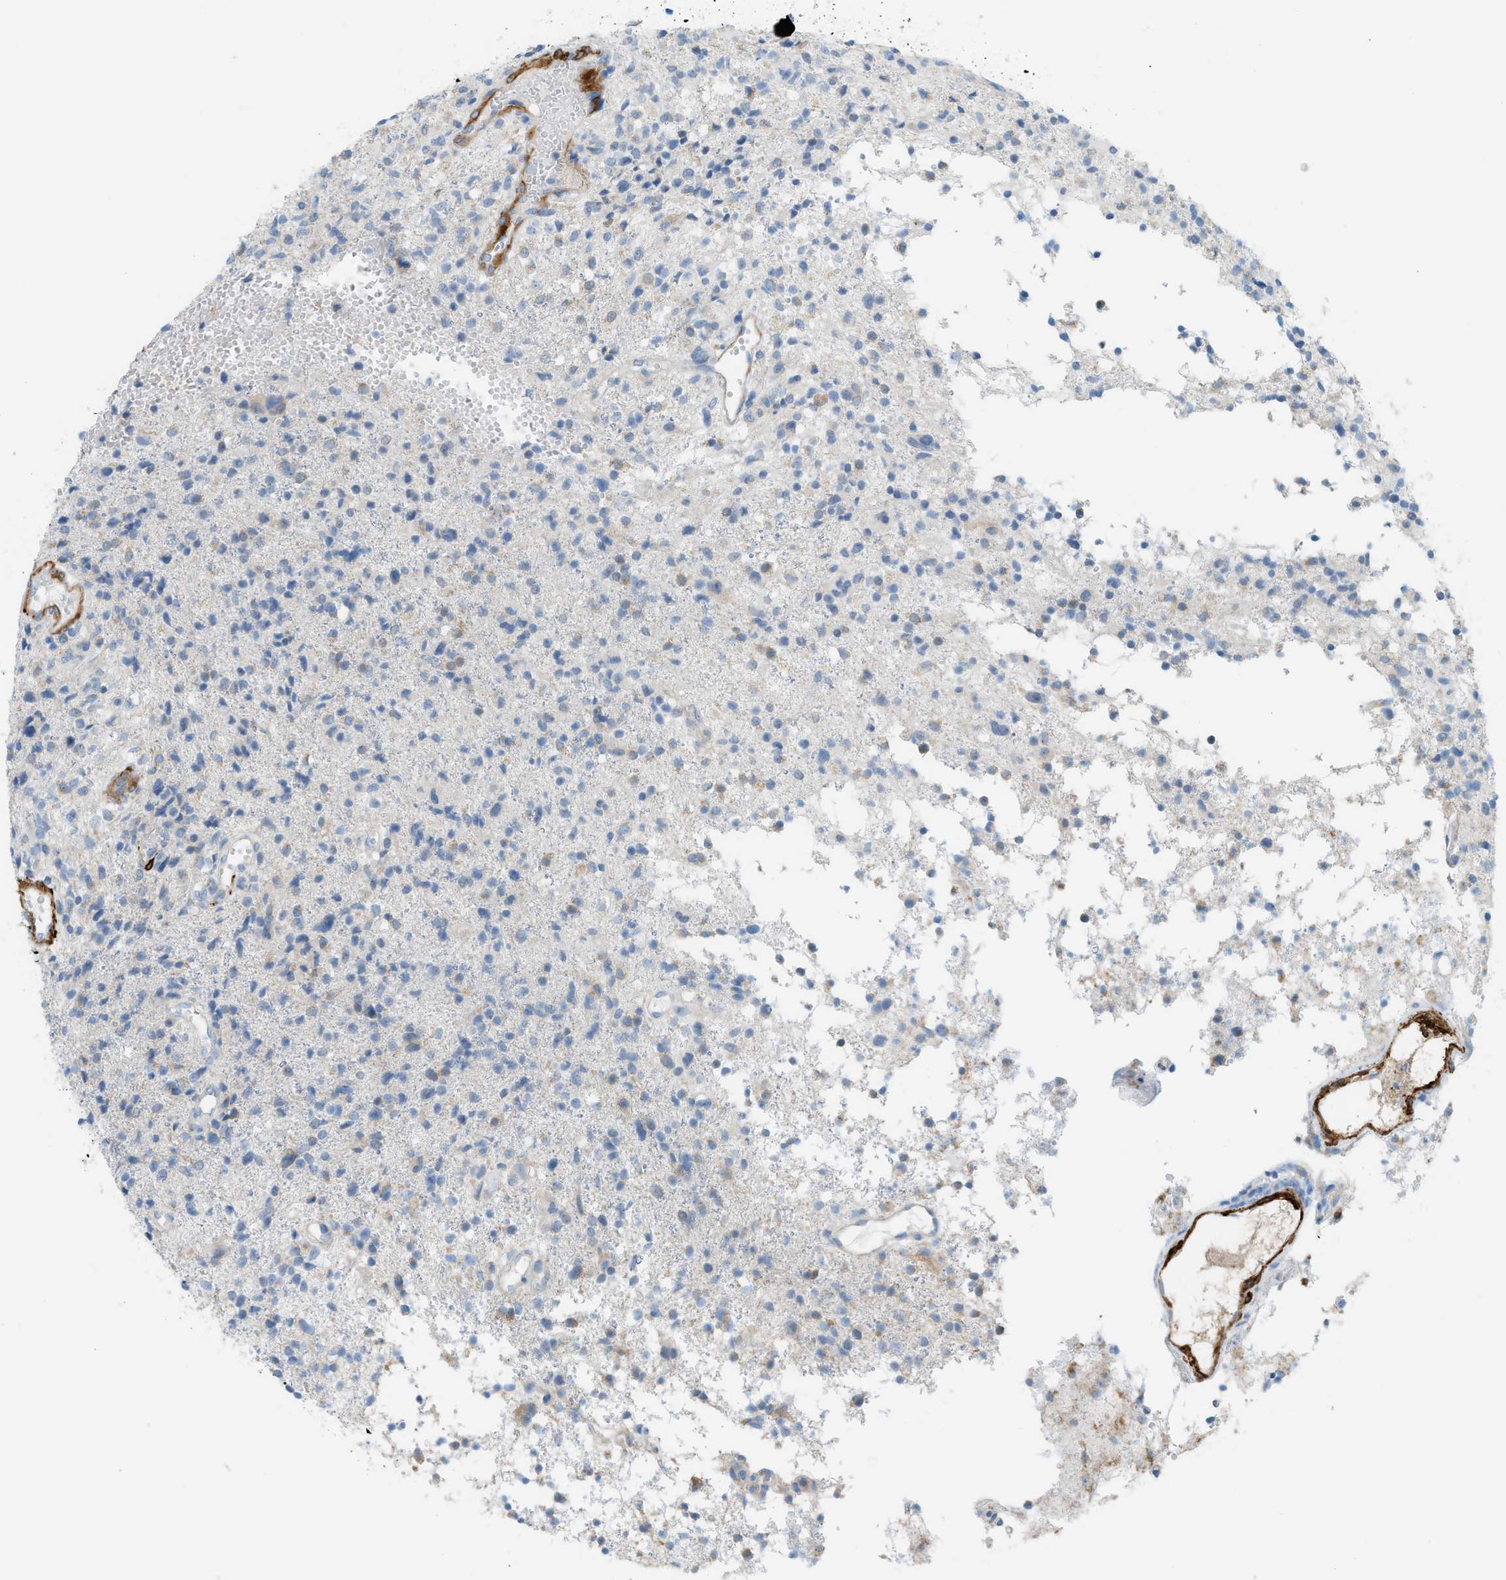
{"staining": {"intensity": "negative", "quantity": "none", "location": "none"}, "tissue": "glioma", "cell_type": "Tumor cells", "image_type": "cancer", "snomed": [{"axis": "morphology", "description": "Glioma, malignant, High grade"}, {"axis": "topography", "description": "Brain"}], "caption": "This is an immunohistochemistry photomicrograph of glioma. There is no staining in tumor cells.", "gene": "MYH11", "patient": {"sex": "female", "age": 59}}